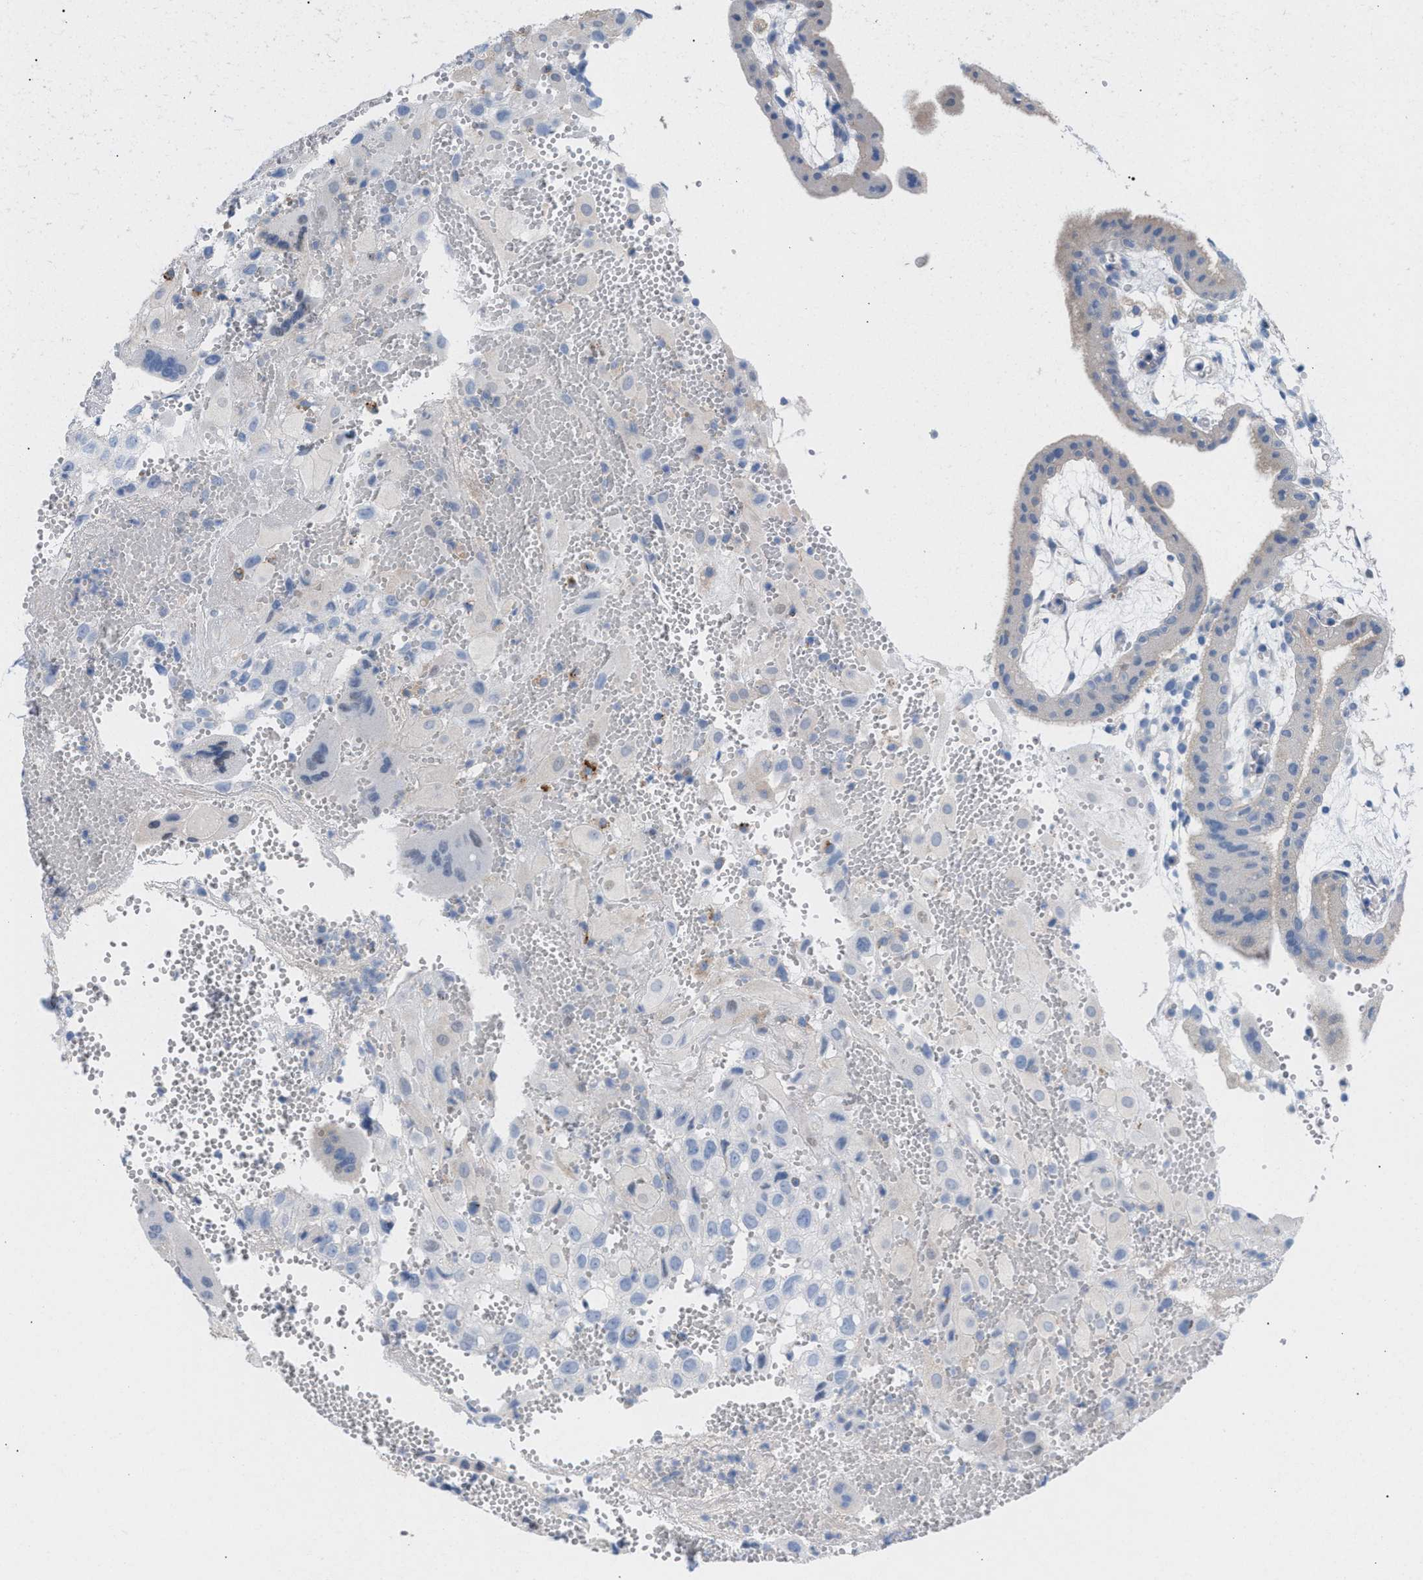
{"staining": {"intensity": "negative", "quantity": "none", "location": "none"}, "tissue": "placenta", "cell_type": "Decidual cells", "image_type": "normal", "snomed": [{"axis": "morphology", "description": "Normal tissue, NOS"}, {"axis": "topography", "description": "Placenta"}], "caption": "Benign placenta was stained to show a protein in brown. There is no significant staining in decidual cells. (Stains: DAB immunohistochemistry with hematoxylin counter stain, Microscopy: brightfield microscopy at high magnification).", "gene": "MBTD1", "patient": {"sex": "female", "age": 18}}